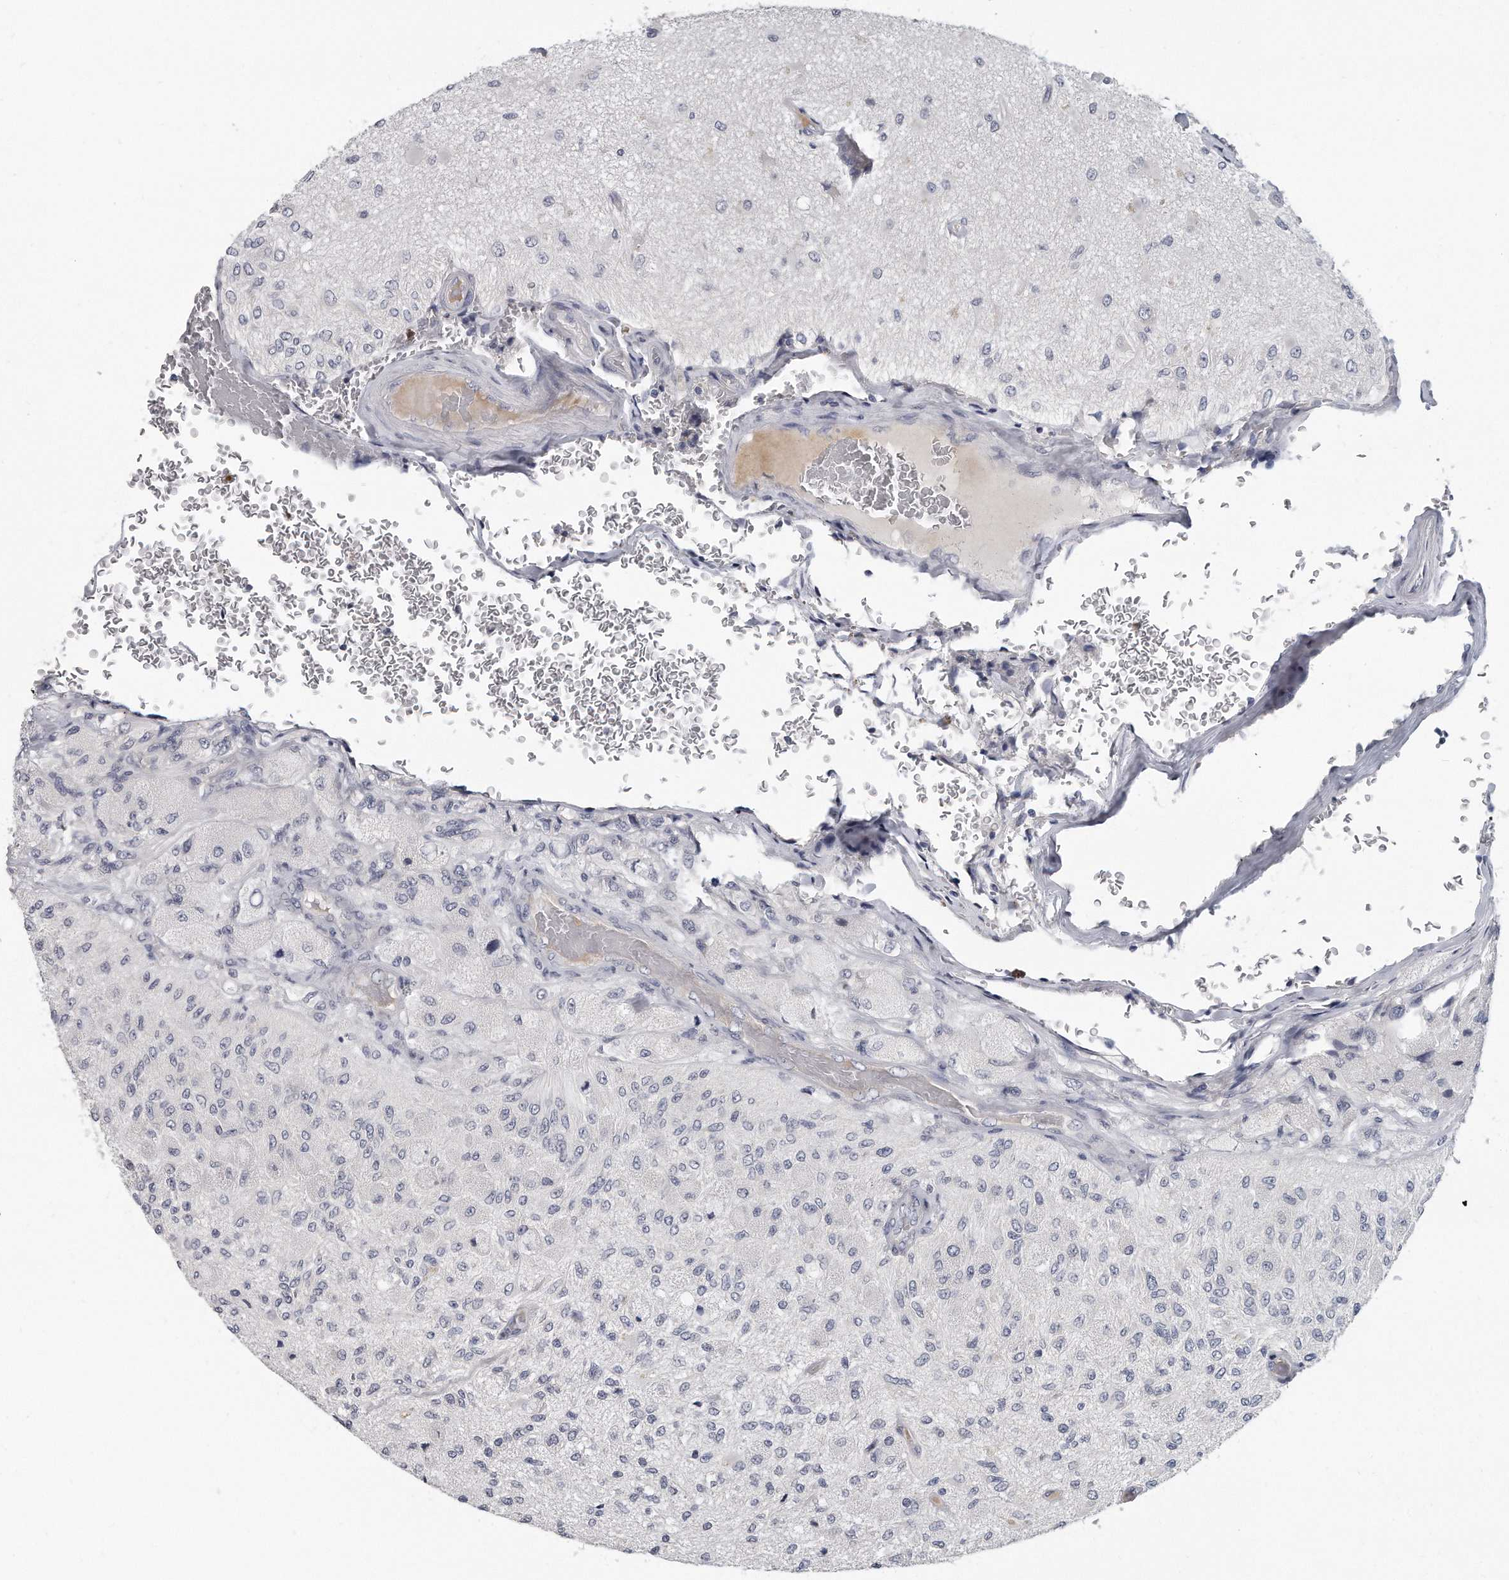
{"staining": {"intensity": "negative", "quantity": "none", "location": "none"}, "tissue": "glioma", "cell_type": "Tumor cells", "image_type": "cancer", "snomed": [{"axis": "morphology", "description": "Normal tissue, NOS"}, {"axis": "morphology", "description": "Glioma, malignant, High grade"}, {"axis": "topography", "description": "Cerebral cortex"}], "caption": "Protein analysis of glioma demonstrates no significant expression in tumor cells. (Brightfield microscopy of DAB (3,3'-diaminobenzidine) immunohistochemistry at high magnification).", "gene": "PLEKHA6", "patient": {"sex": "male", "age": 77}}